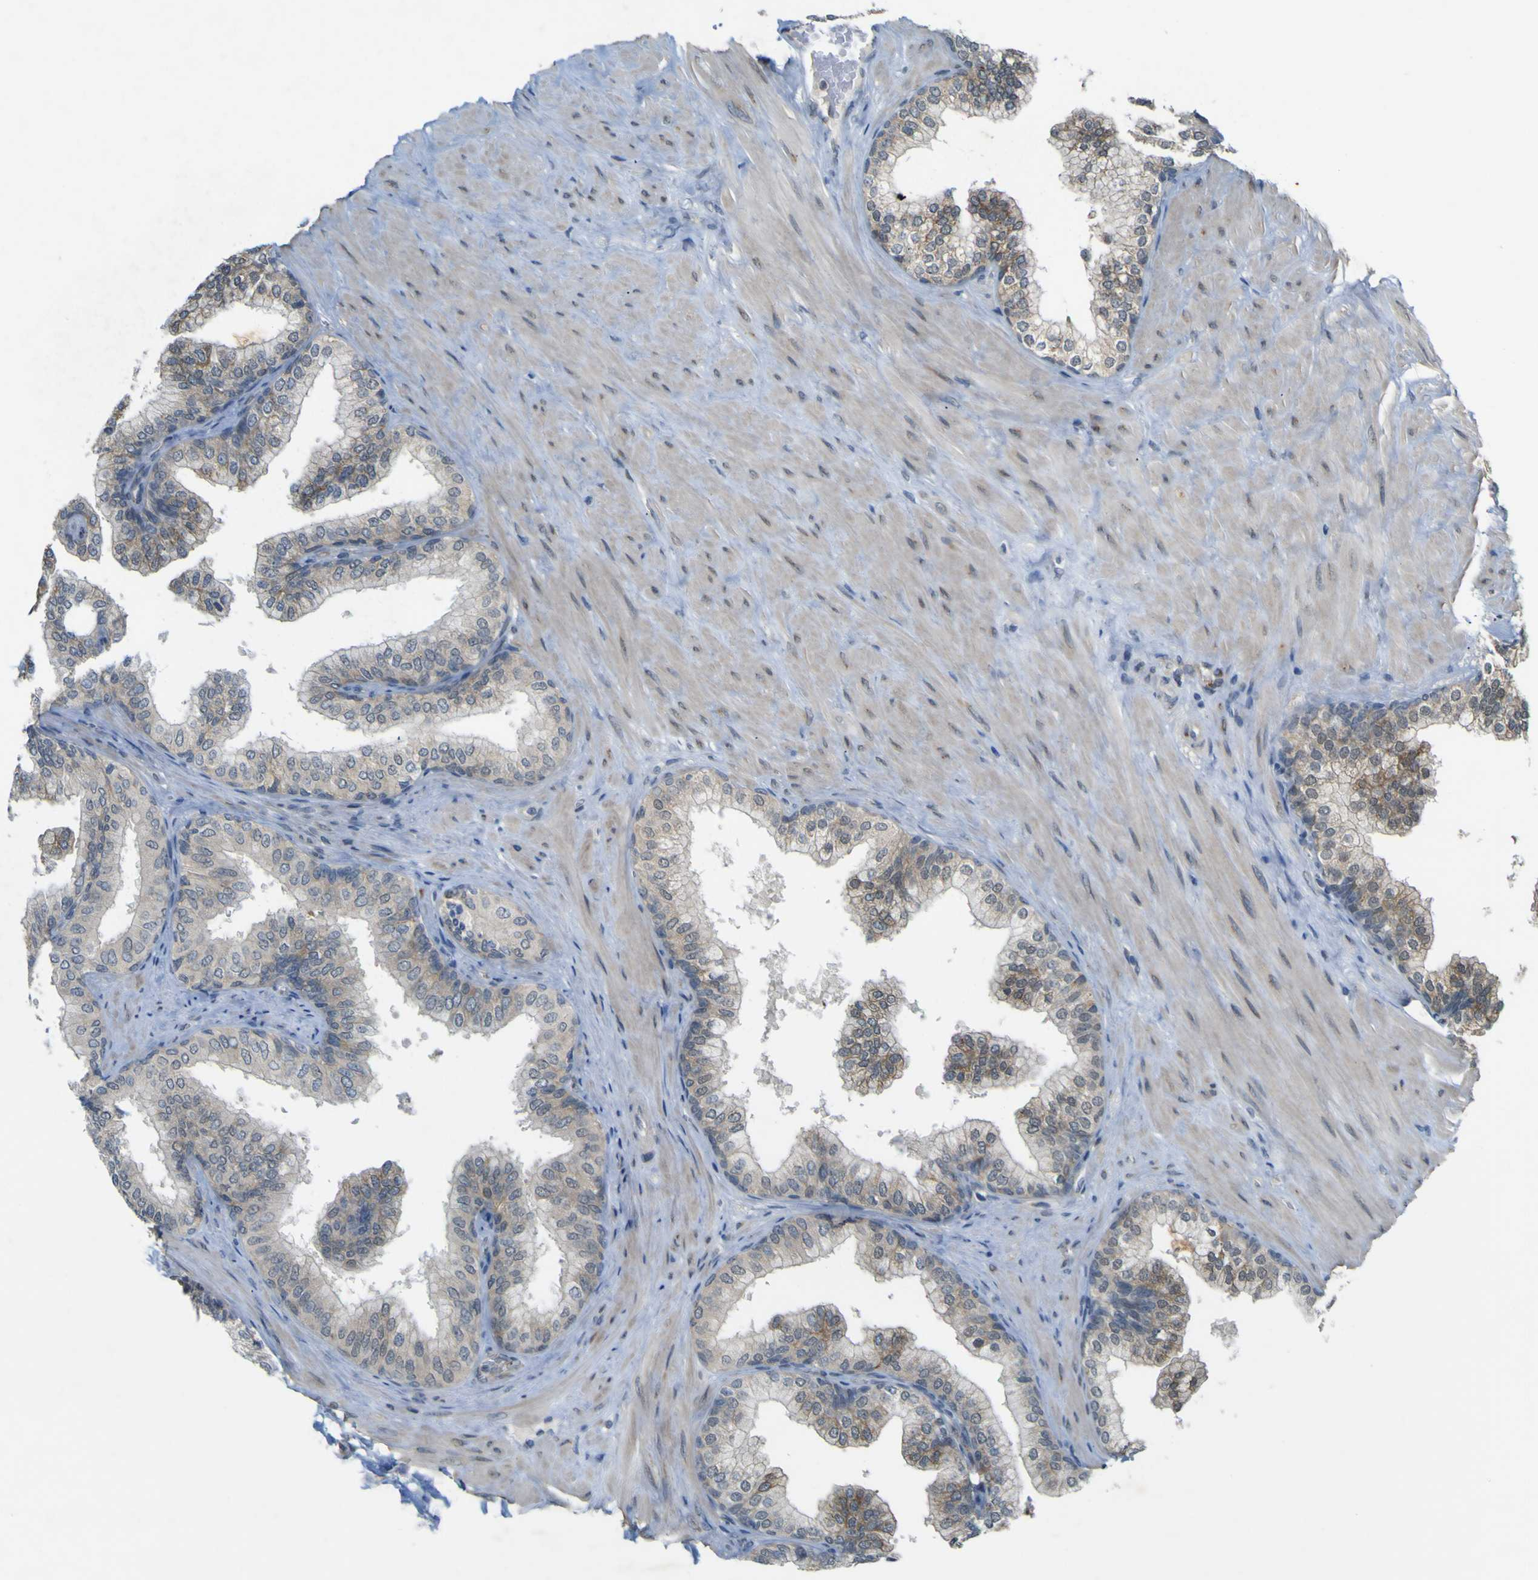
{"staining": {"intensity": "weak", "quantity": "25%-75%", "location": "cytoplasmic/membranous"}, "tissue": "prostate", "cell_type": "Glandular cells", "image_type": "normal", "snomed": [{"axis": "morphology", "description": "Normal tissue, NOS"}, {"axis": "topography", "description": "Prostate"}], "caption": "Immunohistochemical staining of unremarkable prostate shows 25%-75% levels of weak cytoplasmic/membranous protein staining in approximately 25%-75% of glandular cells. (DAB IHC, brown staining for protein, blue staining for nuclei).", "gene": "IGF2R", "patient": {"sex": "male", "age": 60}}